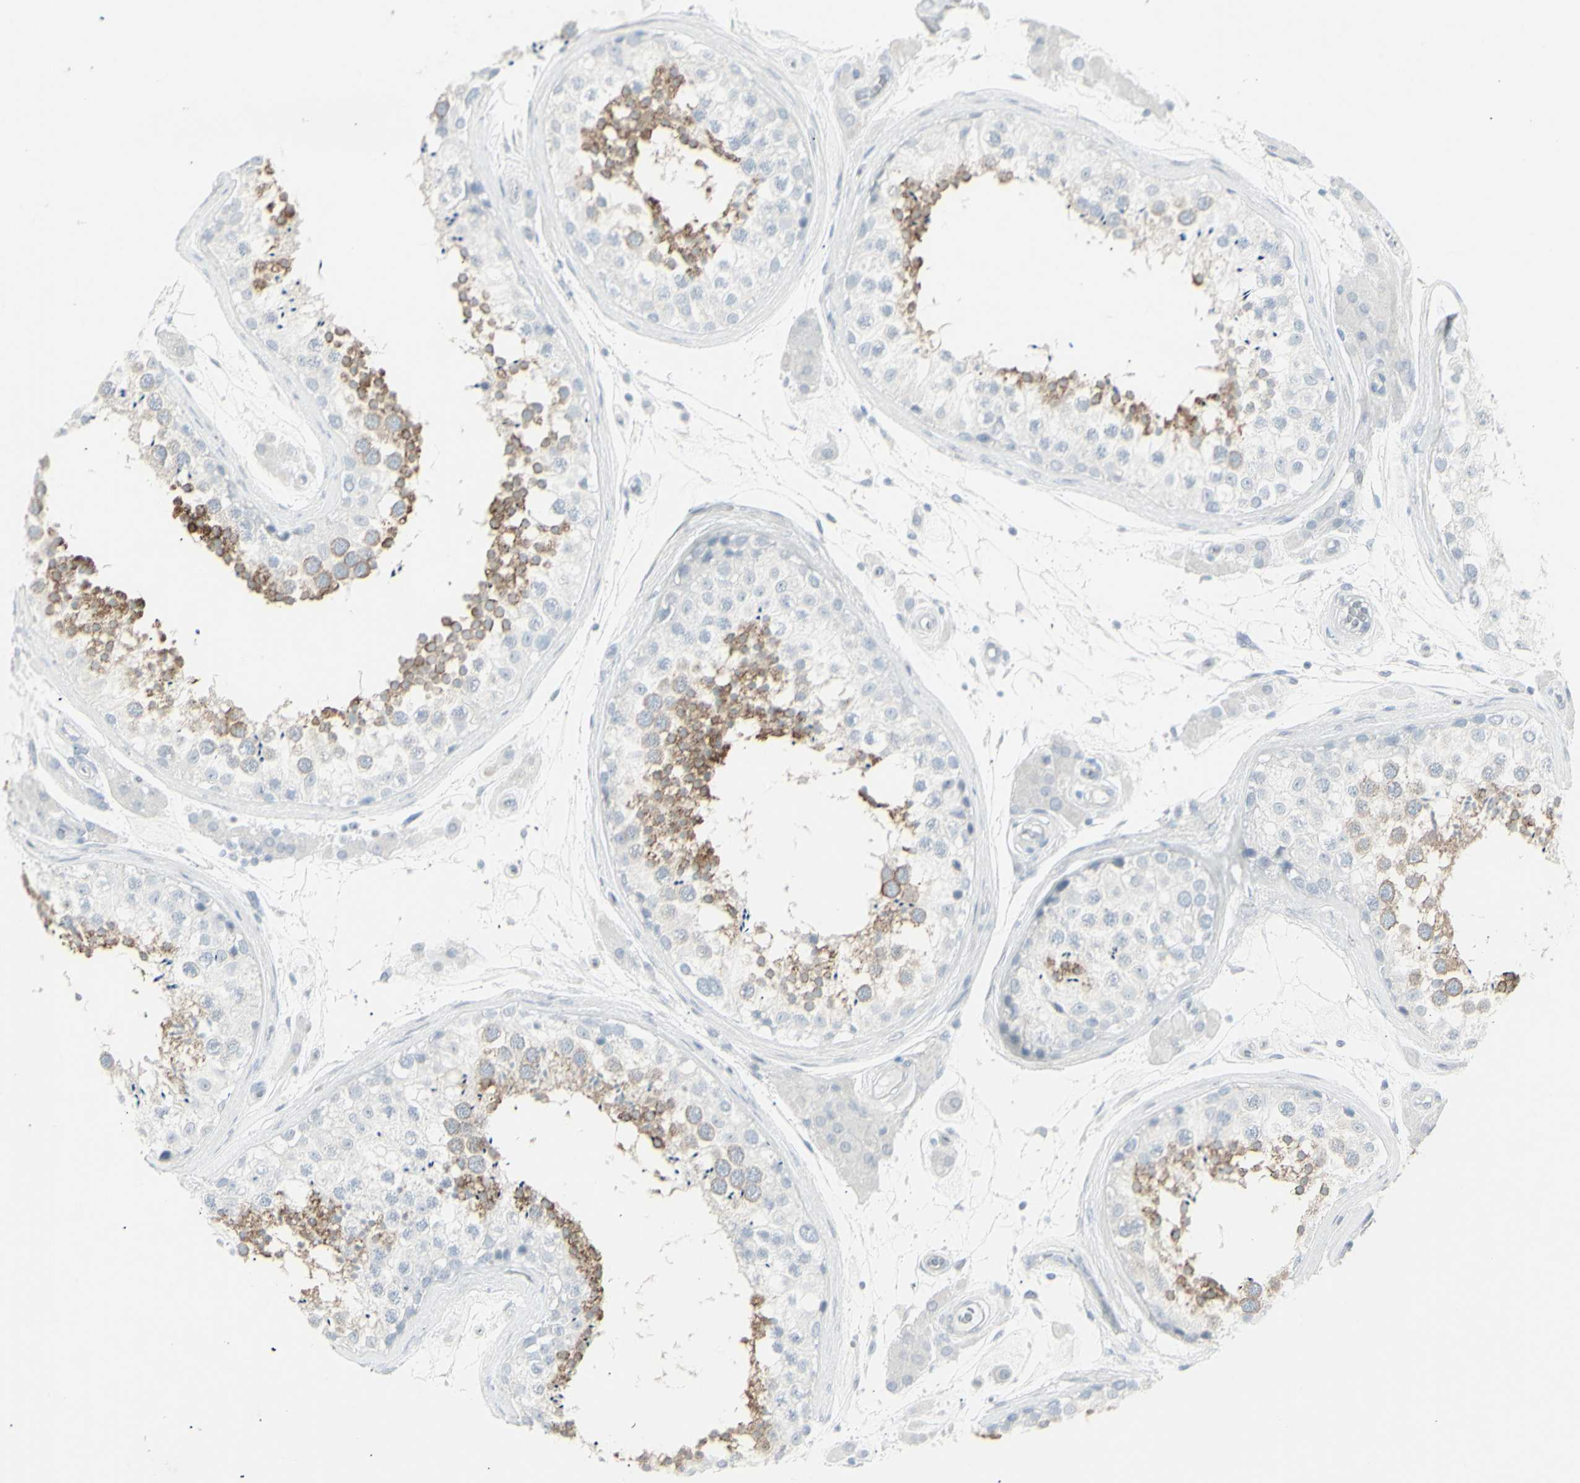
{"staining": {"intensity": "moderate", "quantity": "25%-75%", "location": "cytoplasmic/membranous"}, "tissue": "testis", "cell_type": "Cells in seminiferous ducts", "image_type": "normal", "snomed": [{"axis": "morphology", "description": "Normal tissue, NOS"}, {"axis": "topography", "description": "Testis"}], "caption": "Moderate cytoplasmic/membranous staining for a protein is appreciated in about 25%-75% of cells in seminiferous ducts of normal testis using immunohistochemistry (IHC).", "gene": "YBX2", "patient": {"sex": "male", "age": 46}}